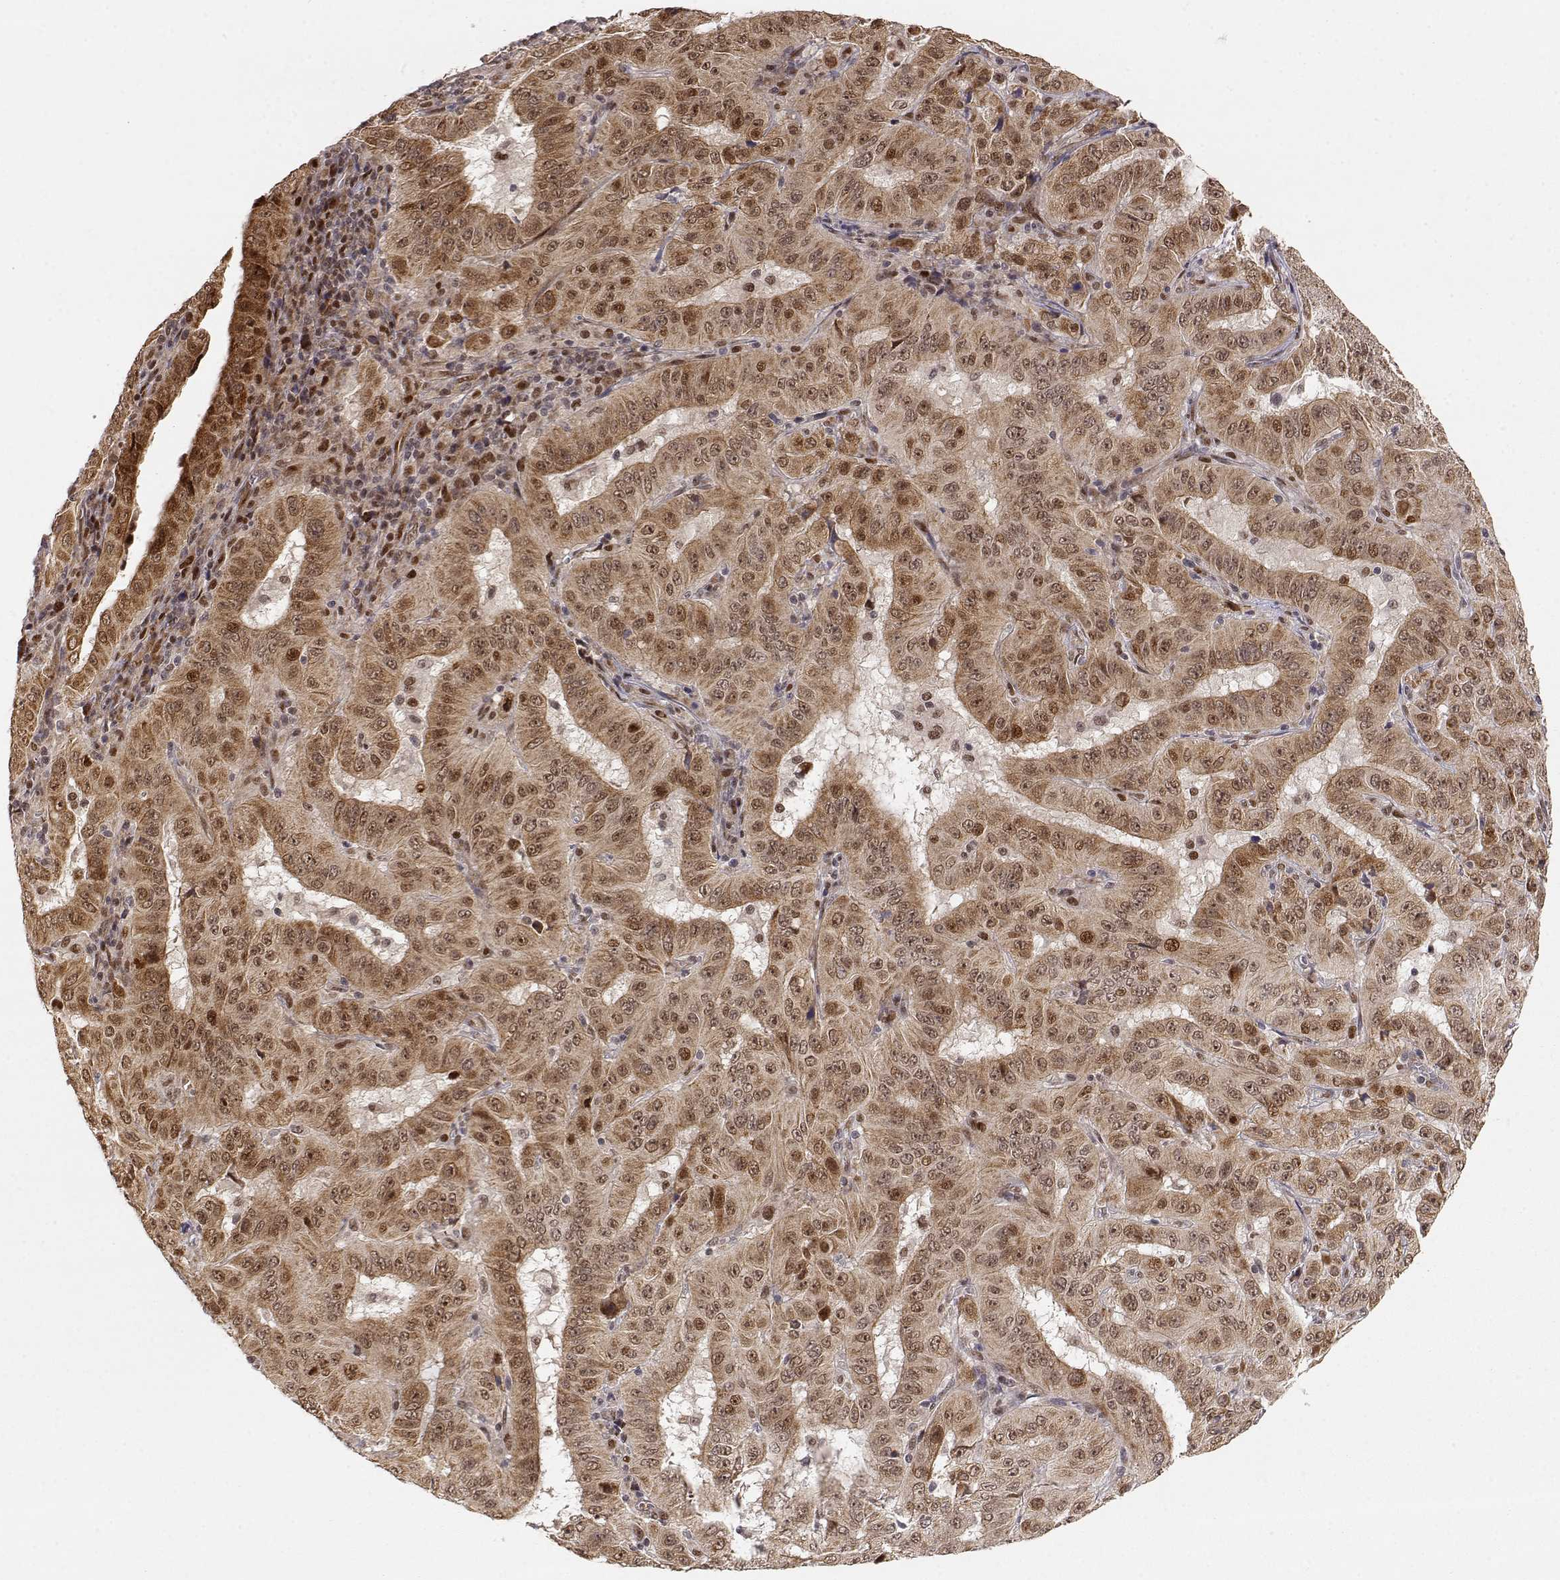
{"staining": {"intensity": "strong", "quantity": "<25%", "location": "cytoplasmic/membranous,nuclear"}, "tissue": "pancreatic cancer", "cell_type": "Tumor cells", "image_type": "cancer", "snomed": [{"axis": "morphology", "description": "Adenocarcinoma, NOS"}, {"axis": "topography", "description": "Pancreas"}], "caption": "Adenocarcinoma (pancreatic) stained with DAB (3,3'-diaminobenzidine) IHC displays medium levels of strong cytoplasmic/membranous and nuclear staining in approximately <25% of tumor cells.", "gene": "BRCA1", "patient": {"sex": "male", "age": 63}}